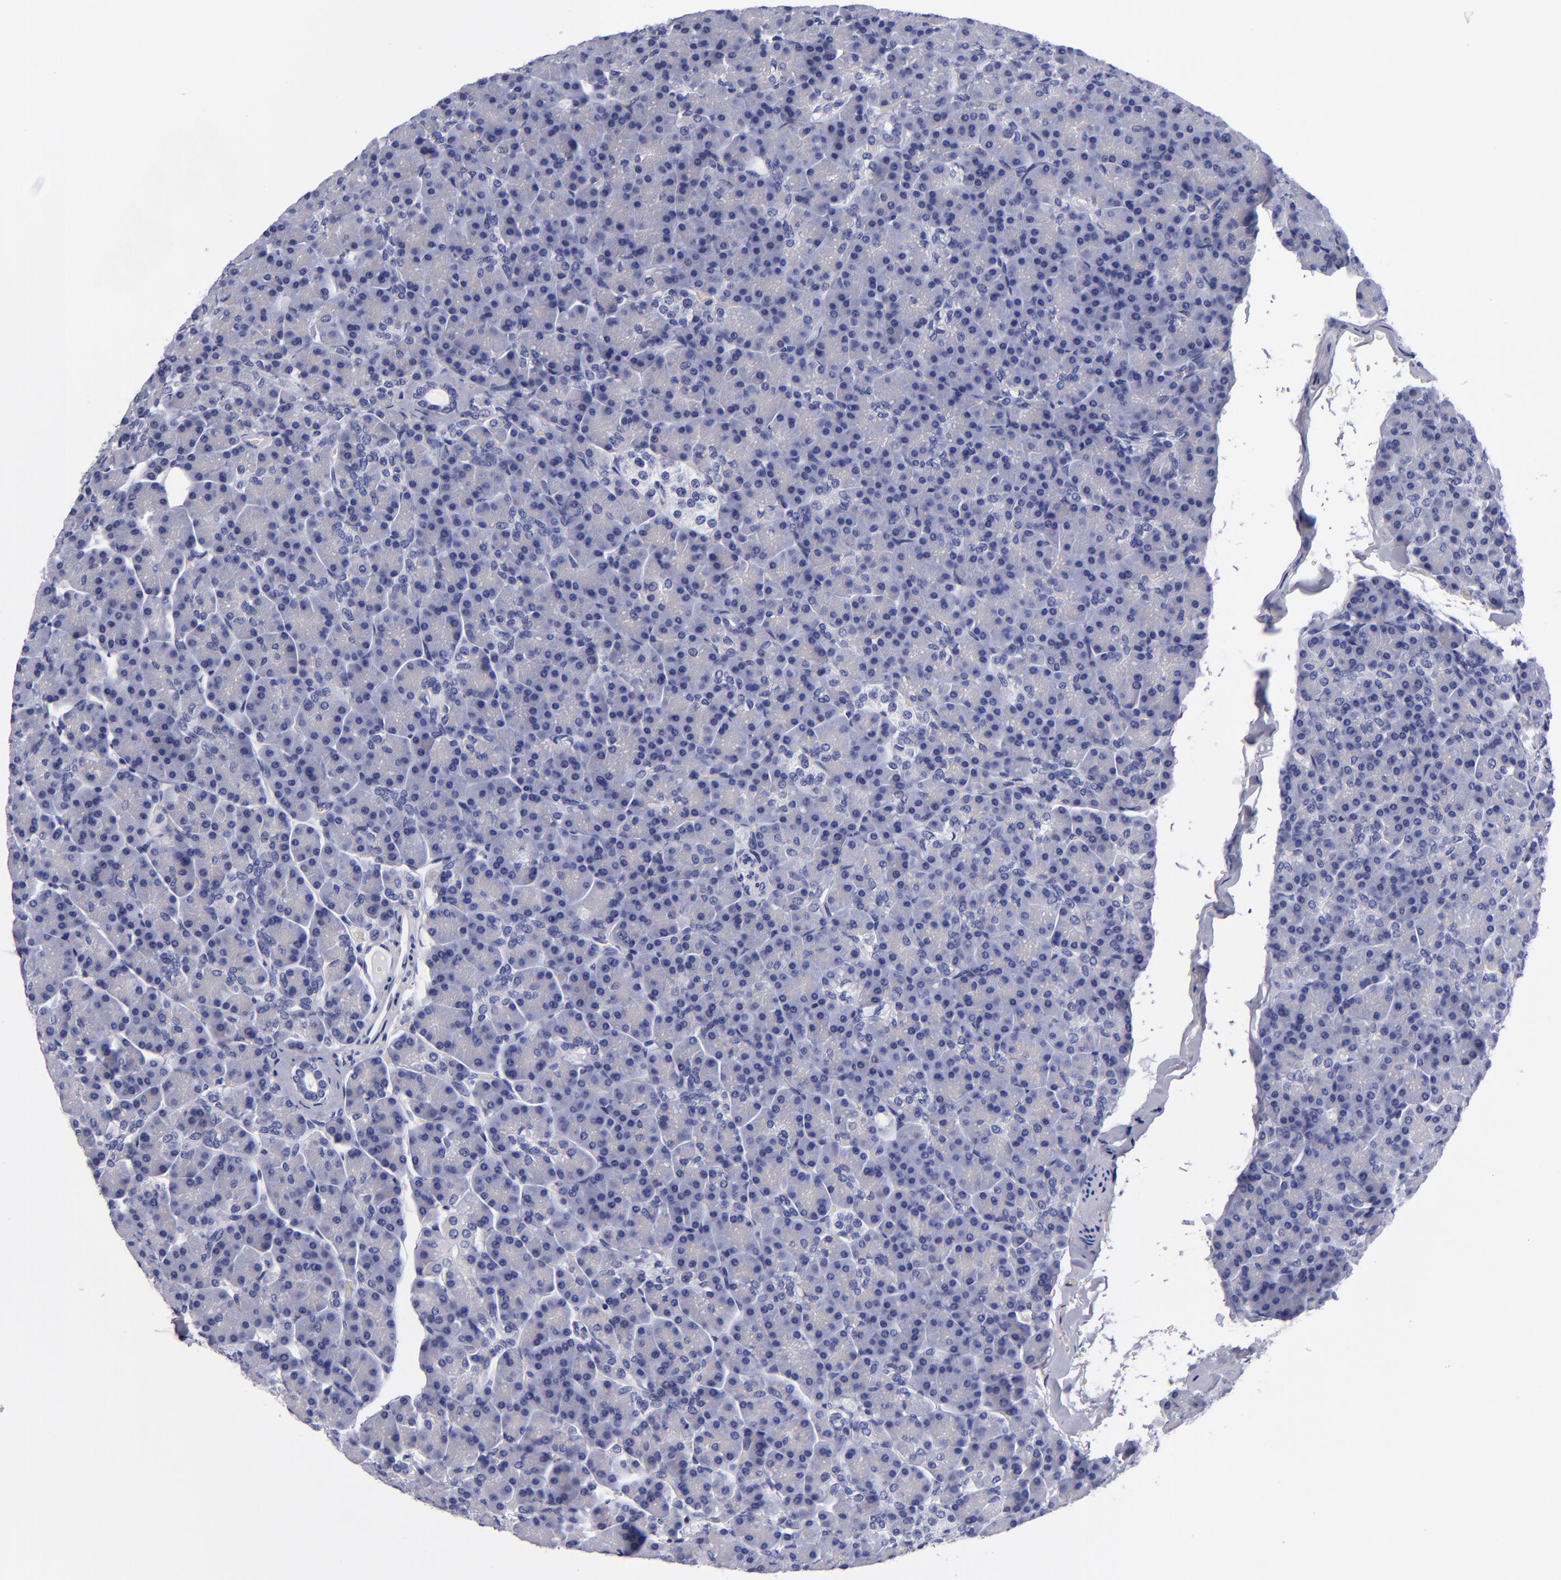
{"staining": {"intensity": "negative", "quantity": "none", "location": "none"}, "tissue": "pancreas", "cell_type": "Exocrine glandular cells", "image_type": "normal", "snomed": [{"axis": "morphology", "description": "Normal tissue, NOS"}, {"axis": "topography", "description": "Pancreas"}], "caption": "High magnification brightfield microscopy of unremarkable pancreas stained with DAB (brown) and counterstained with hematoxylin (blue): exocrine glandular cells show no significant positivity.", "gene": "MCM7", "patient": {"sex": "female", "age": 43}}